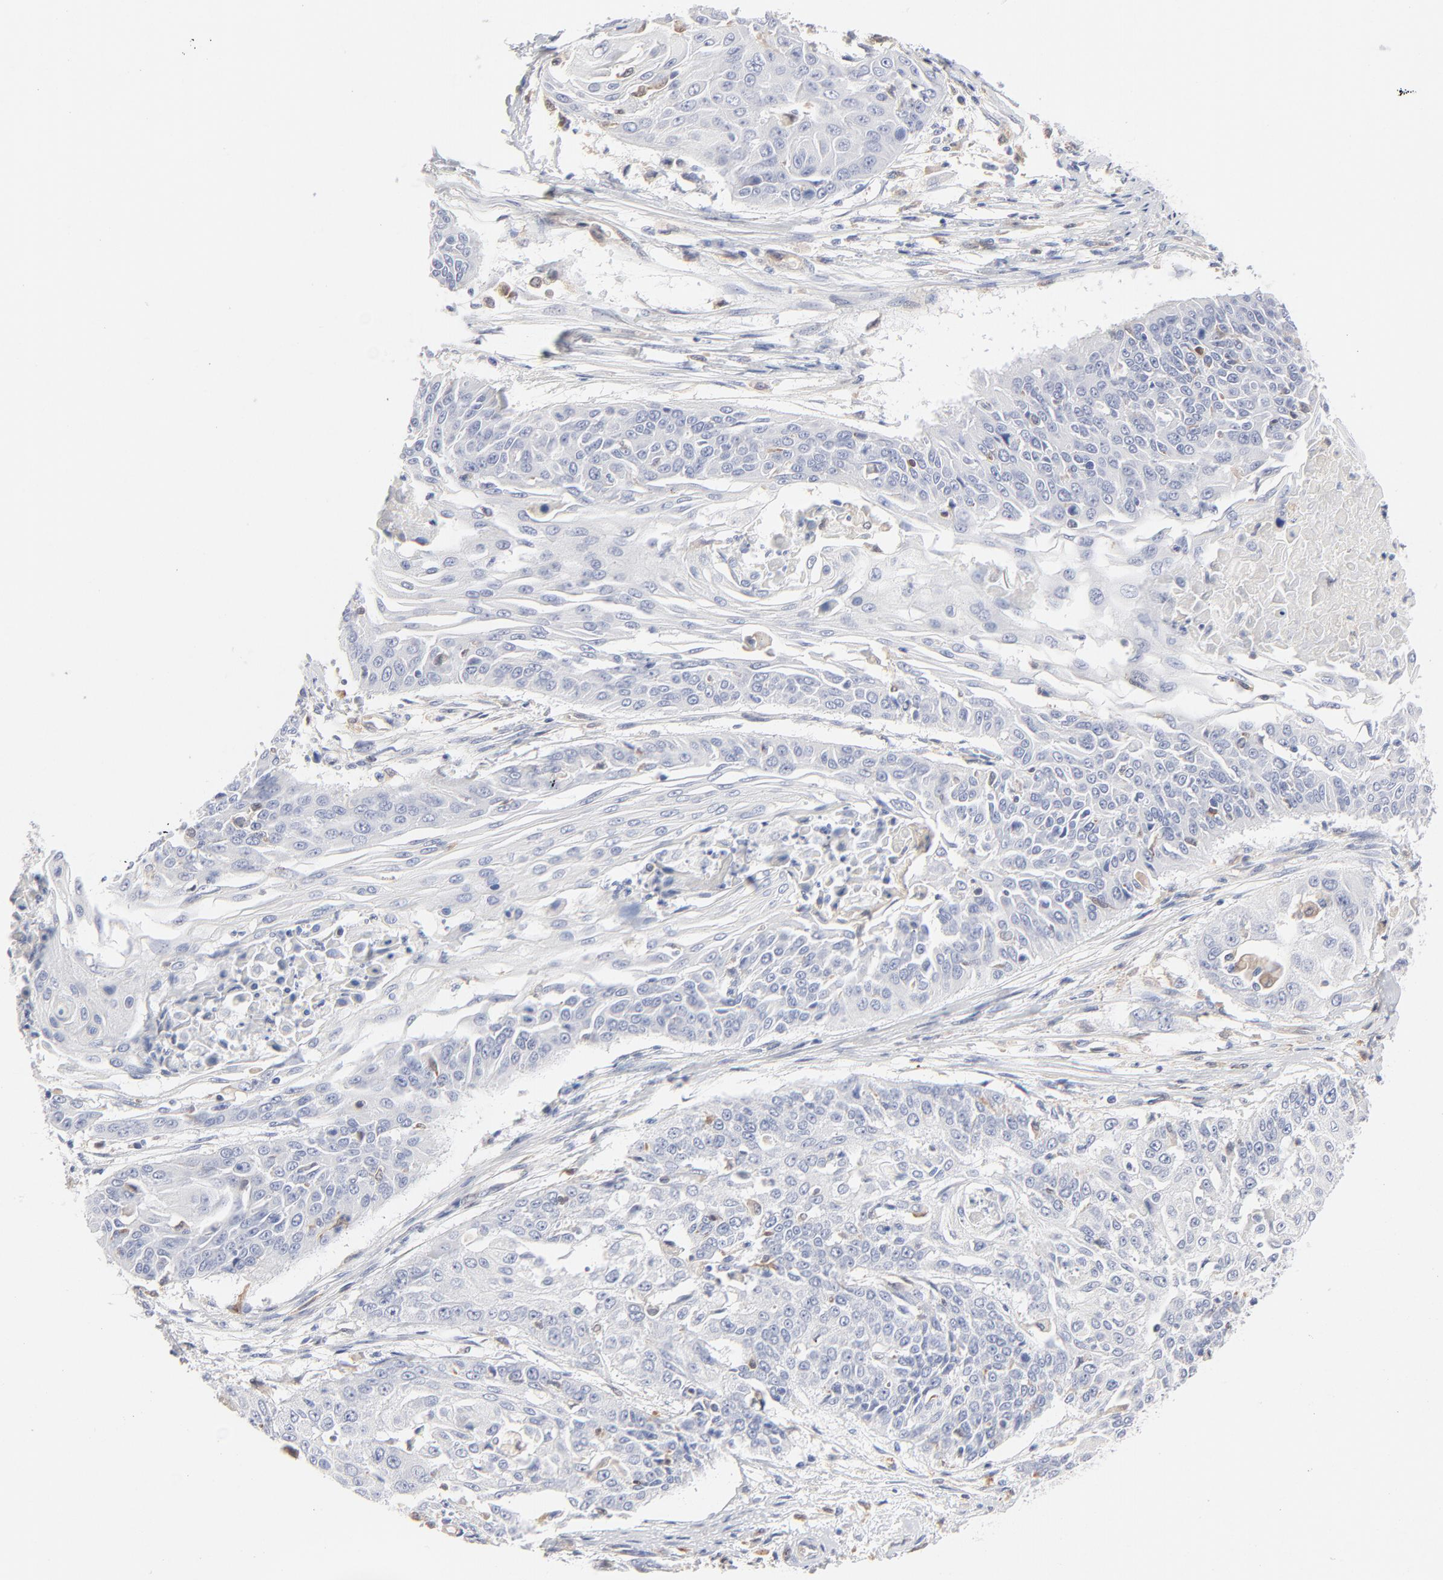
{"staining": {"intensity": "negative", "quantity": "none", "location": "none"}, "tissue": "cervical cancer", "cell_type": "Tumor cells", "image_type": "cancer", "snomed": [{"axis": "morphology", "description": "Squamous cell carcinoma, NOS"}, {"axis": "topography", "description": "Cervix"}], "caption": "Tumor cells show no significant staining in cervical squamous cell carcinoma.", "gene": "ARRB1", "patient": {"sex": "female", "age": 64}}